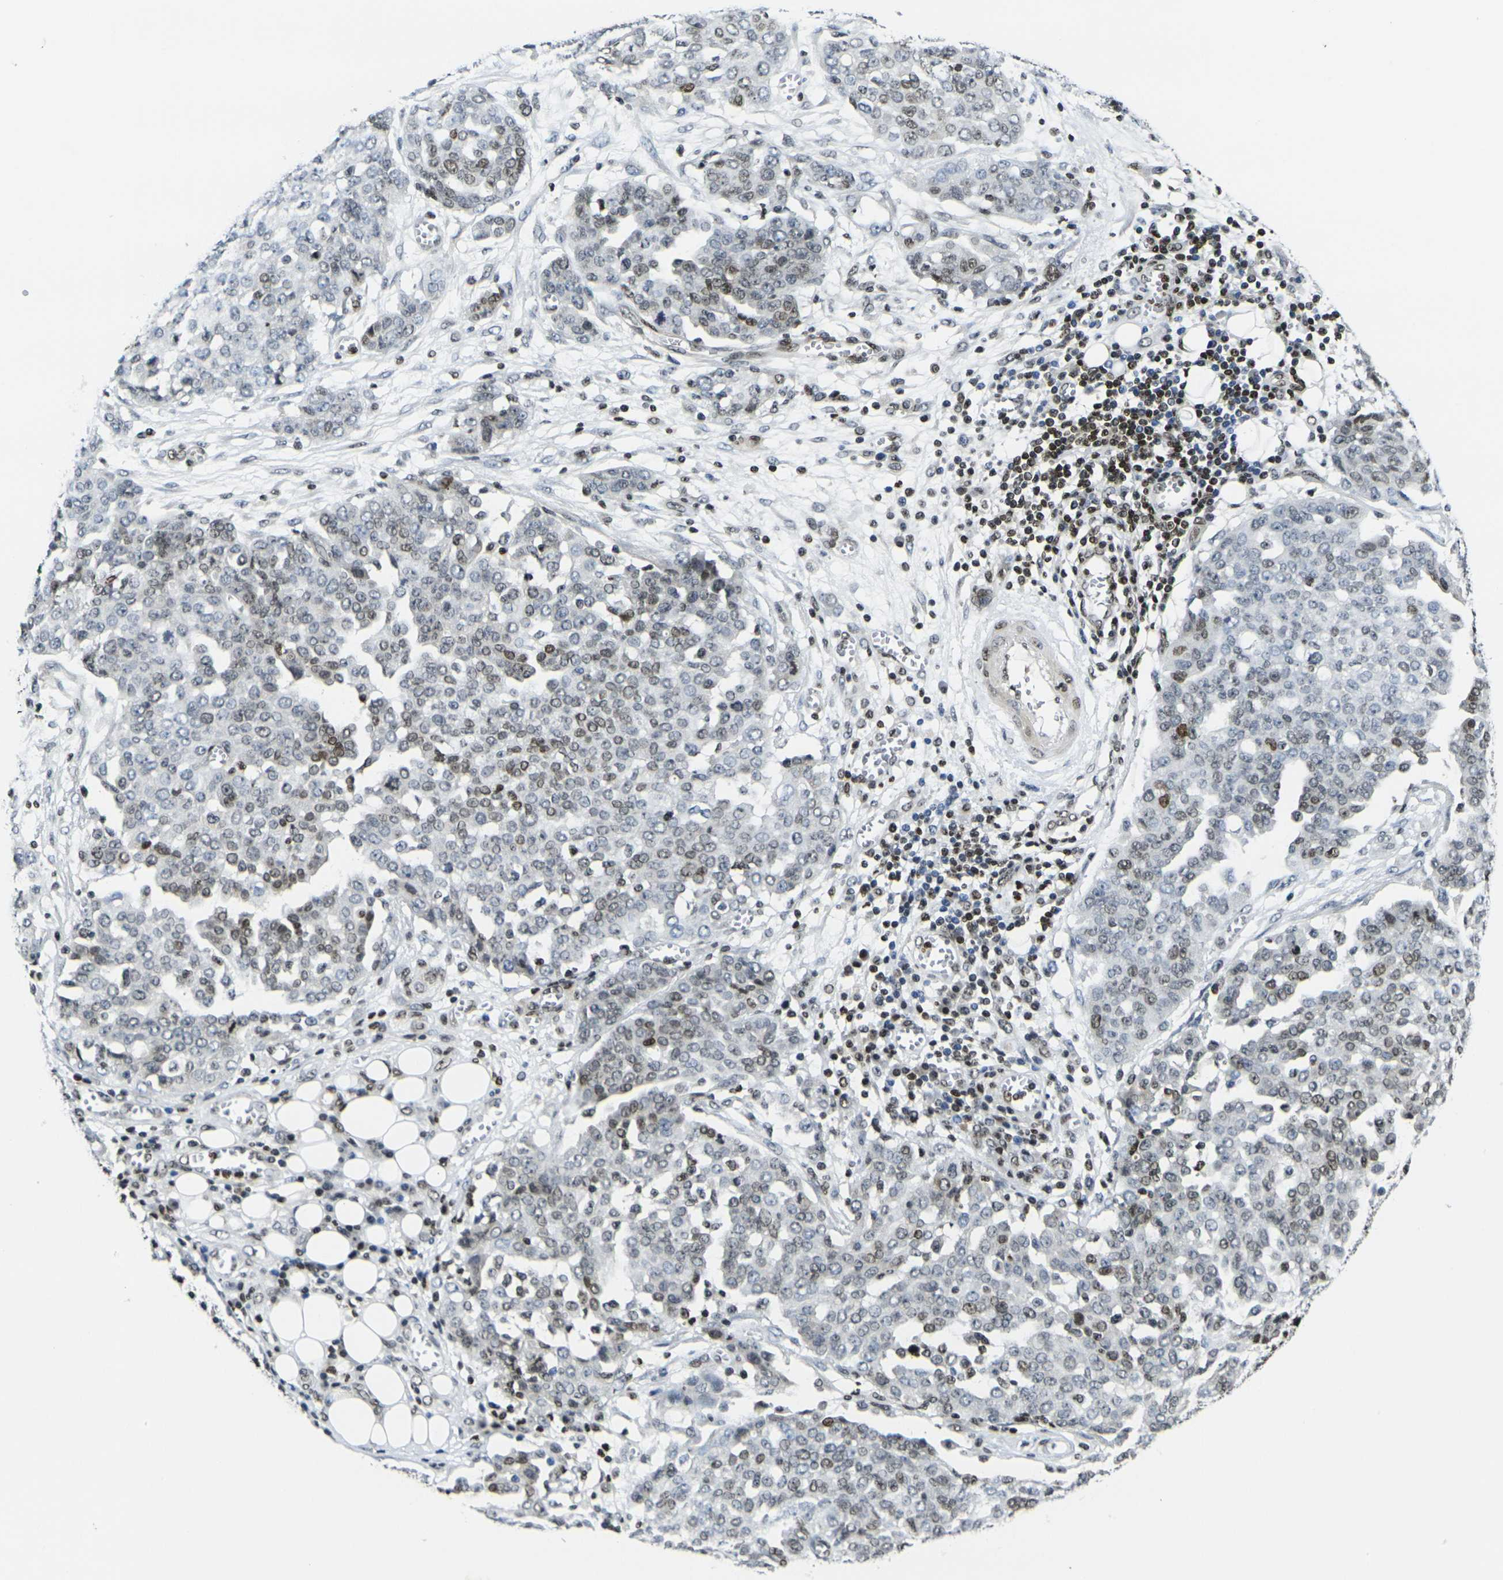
{"staining": {"intensity": "moderate", "quantity": "<25%", "location": "nuclear"}, "tissue": "ovarian cancer", "cell_type": "Tumor cells", "image_type": "cancer", "snomed": [{"axis": "morphology", "description": "Cystadenocarcinoma, serous, NOS"}, {"axis": "topography", "description": "Soft tissue"}, {"axis": "topography", "description": "Ovary"}], "caption": "Immunohistochemistry of human serous cystadenocarcinoma (ovarian) shows low levels of moderate nuclear positivity in approximately <25% of tumor cells.", "gene": "H1-10", "patient": {"sex": "female", "age": 57}}